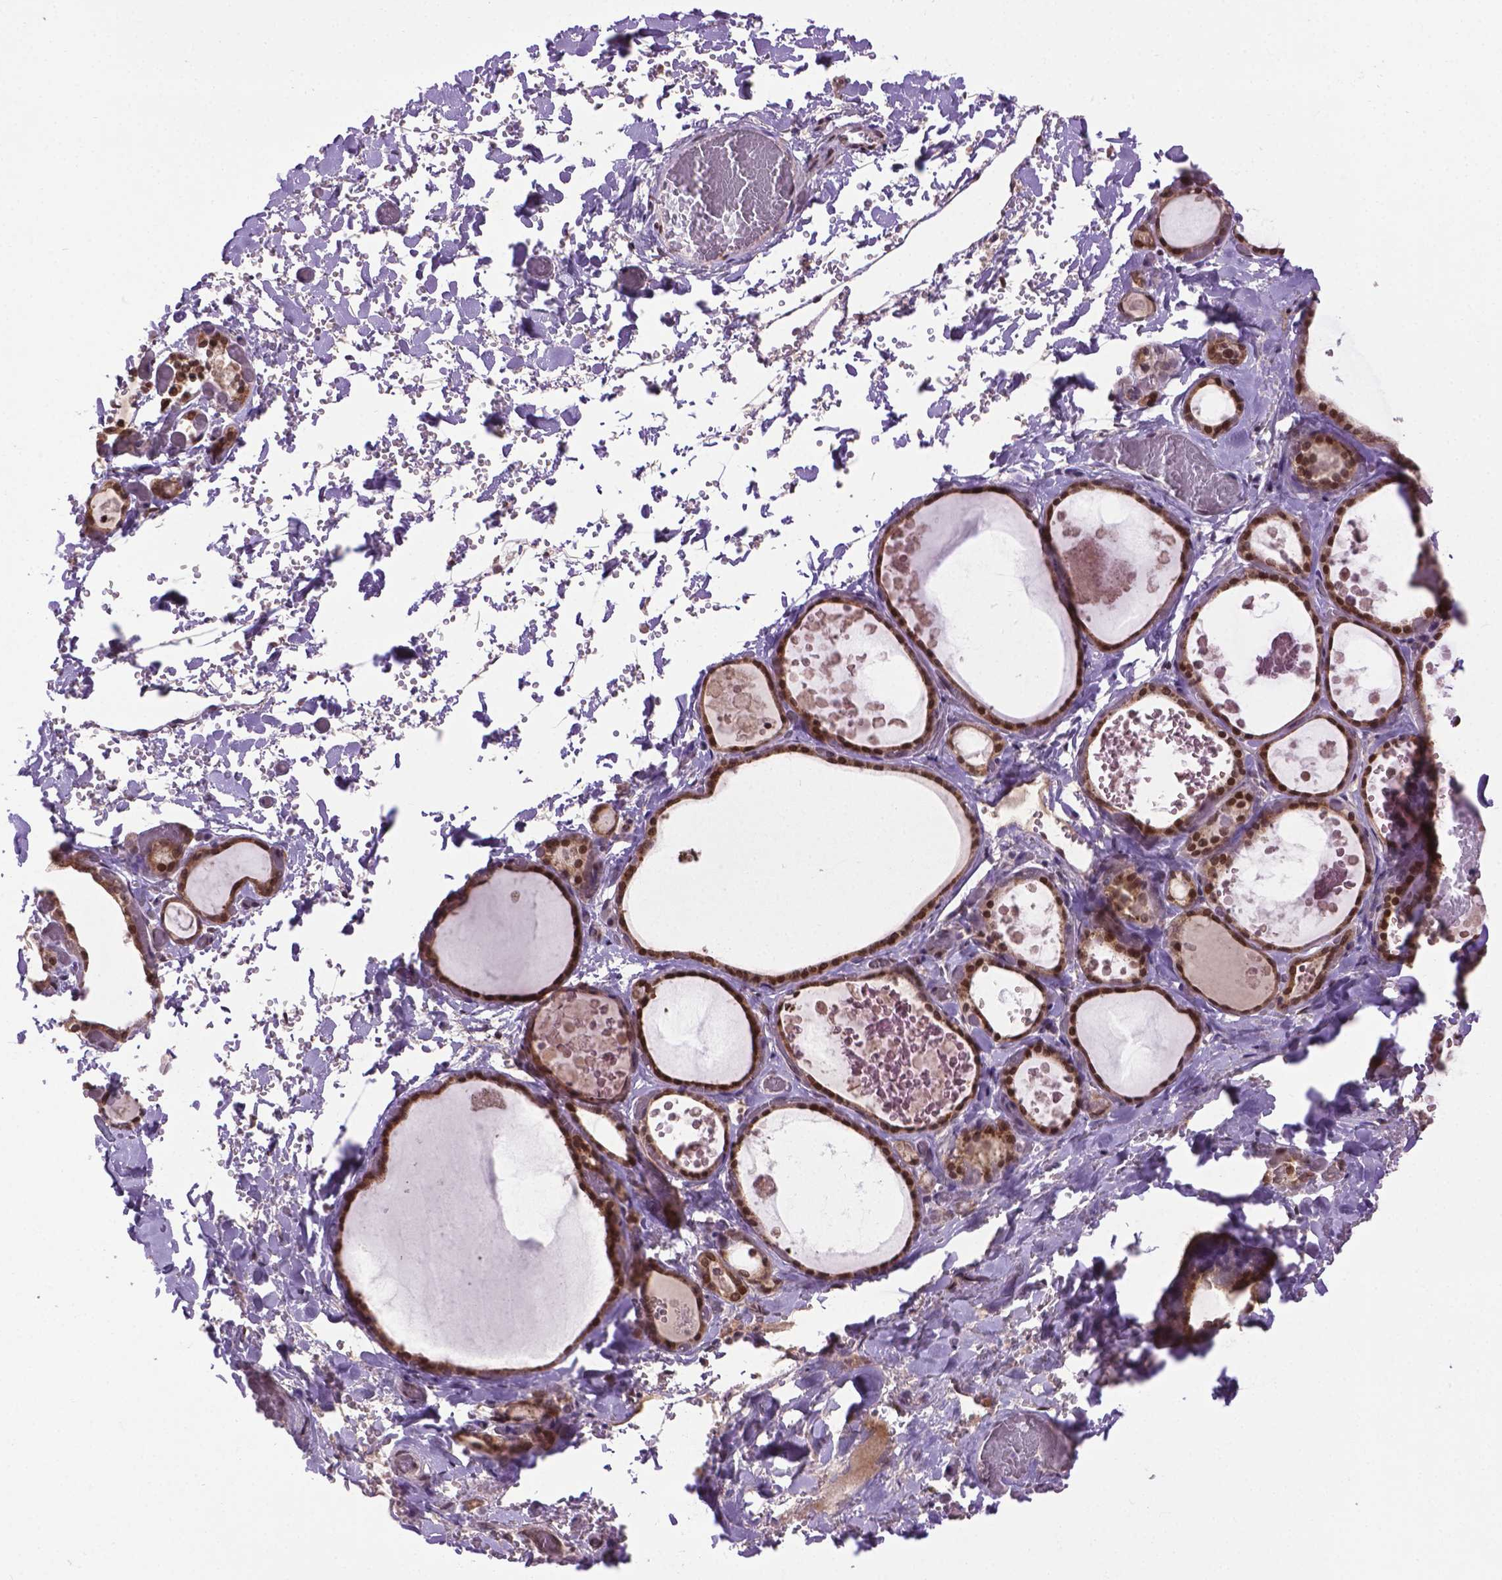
{"staining": {"intensity": "moderate", "quantity": ">75%", "location": "cytoplasmic/membranous,nuclear"}, "tissue": "thyroid gland", "cell_type": "Glandular cells", "image_type": "normal", "snomed": [{"axis": "morphology", "description": "Normal tissue, NOS"}, {"axis": "topography", "description": "Thyroid gland"}], "caption": "The micrograph exhibits a brown stain indicating the presence of a protein in the cytoplasmic/membranous,nuclear of glandular cells in thyroid gland. (IHC, brightfield microscopy, high magnification).", "gene": "ENSG00000289700", "patient": {"sex": "female", "age": 56}}